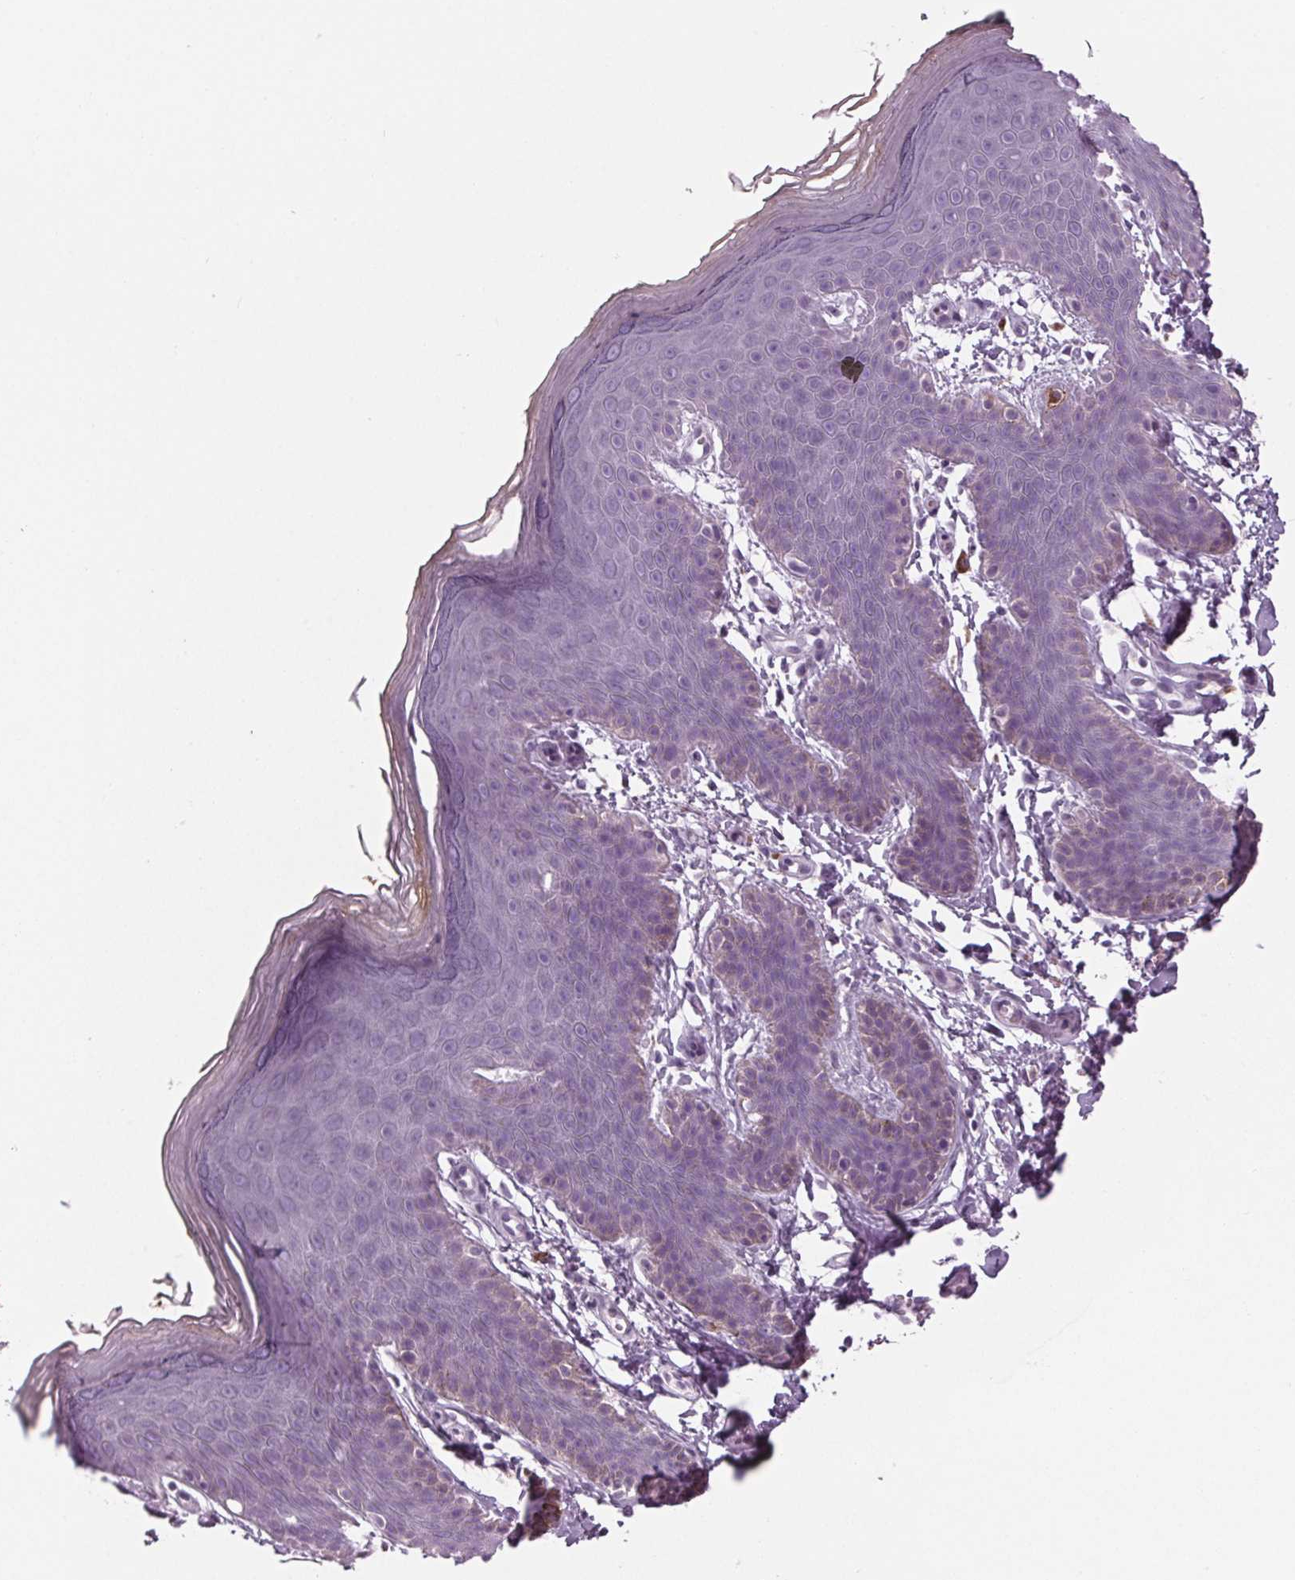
{"staining": {"intensity": "negative", "quantity": "none", "location": "none"}, "tissue": "skin", "cell_type": "Epidermal cells", "image_type": "normal", "snomed": [{"axis": "morphology", "description": "Normal tissue, NOS"}, {"axis": "topography", "description": "Anal"}], "caption": "IHC image of benign skin stained for a protein (brown), which demonstrates no staining in epidermal cells.", "gene": "CYP3A43", "patient": {"sex": "male", "age": 53}}